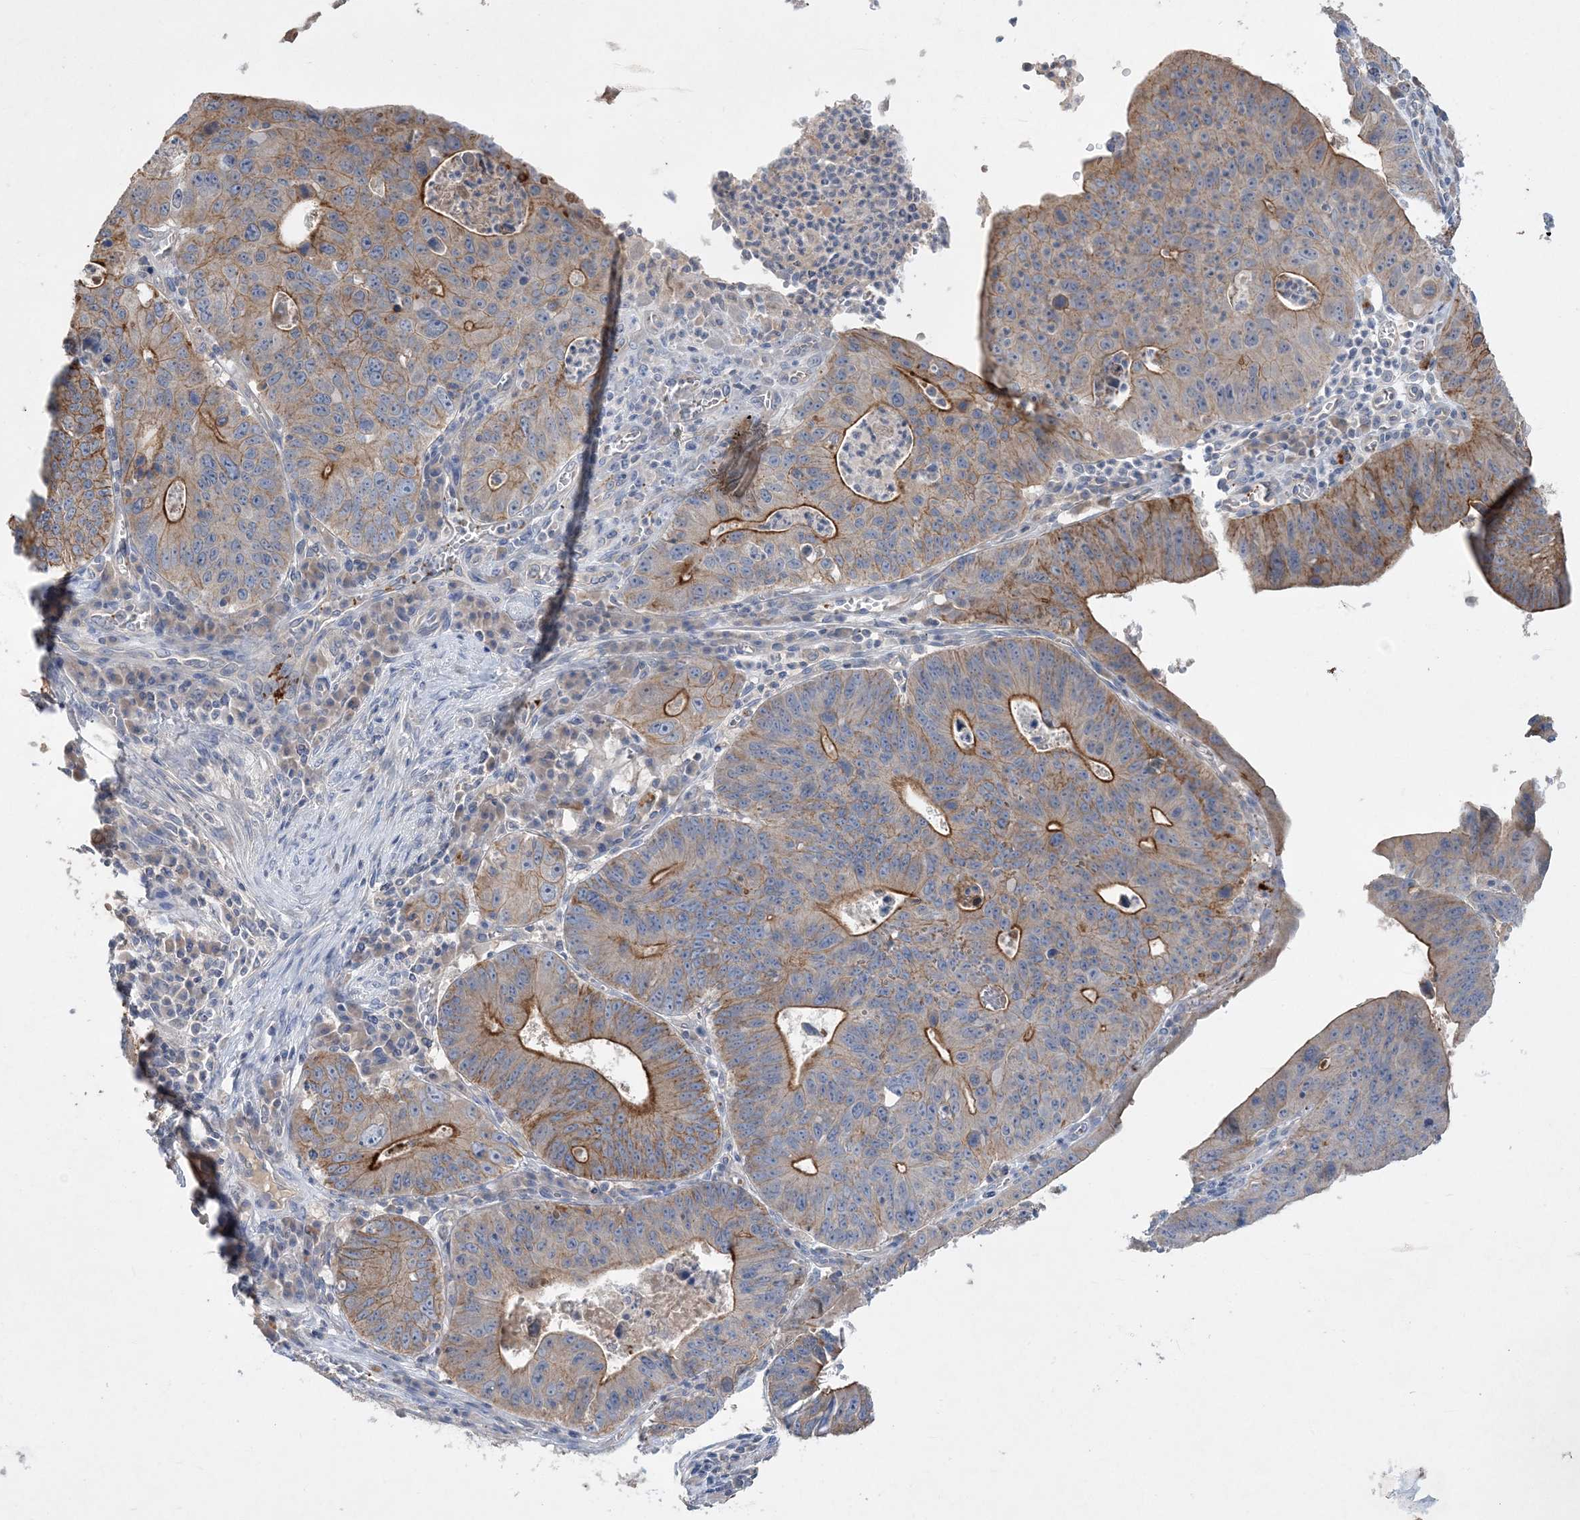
{"staining": {"intensity": "moderate", "quantity": "25%-75%", "location": "cytoplasmic/membranous"}, "tissue": "stomach cancer", "cell_type": "Tumor cells", "image_type": "cancer", "snomed": [{"axis": "morphology", "description": "Adenocarcinoma, NOS"}, {"axis": "topography", "description": "Stomach"}], "caption": "Brown immunohistochemical staining in adenocarcinoma (stomach) displays moderate cytoplasmic/membranous staining in about 25%-75% of tumor cells. The protein of interest is shown in brown color, while the nuclei are stained blue.", "gene": "ADCK2", "patient": {"sex": "male", "age": 59}}